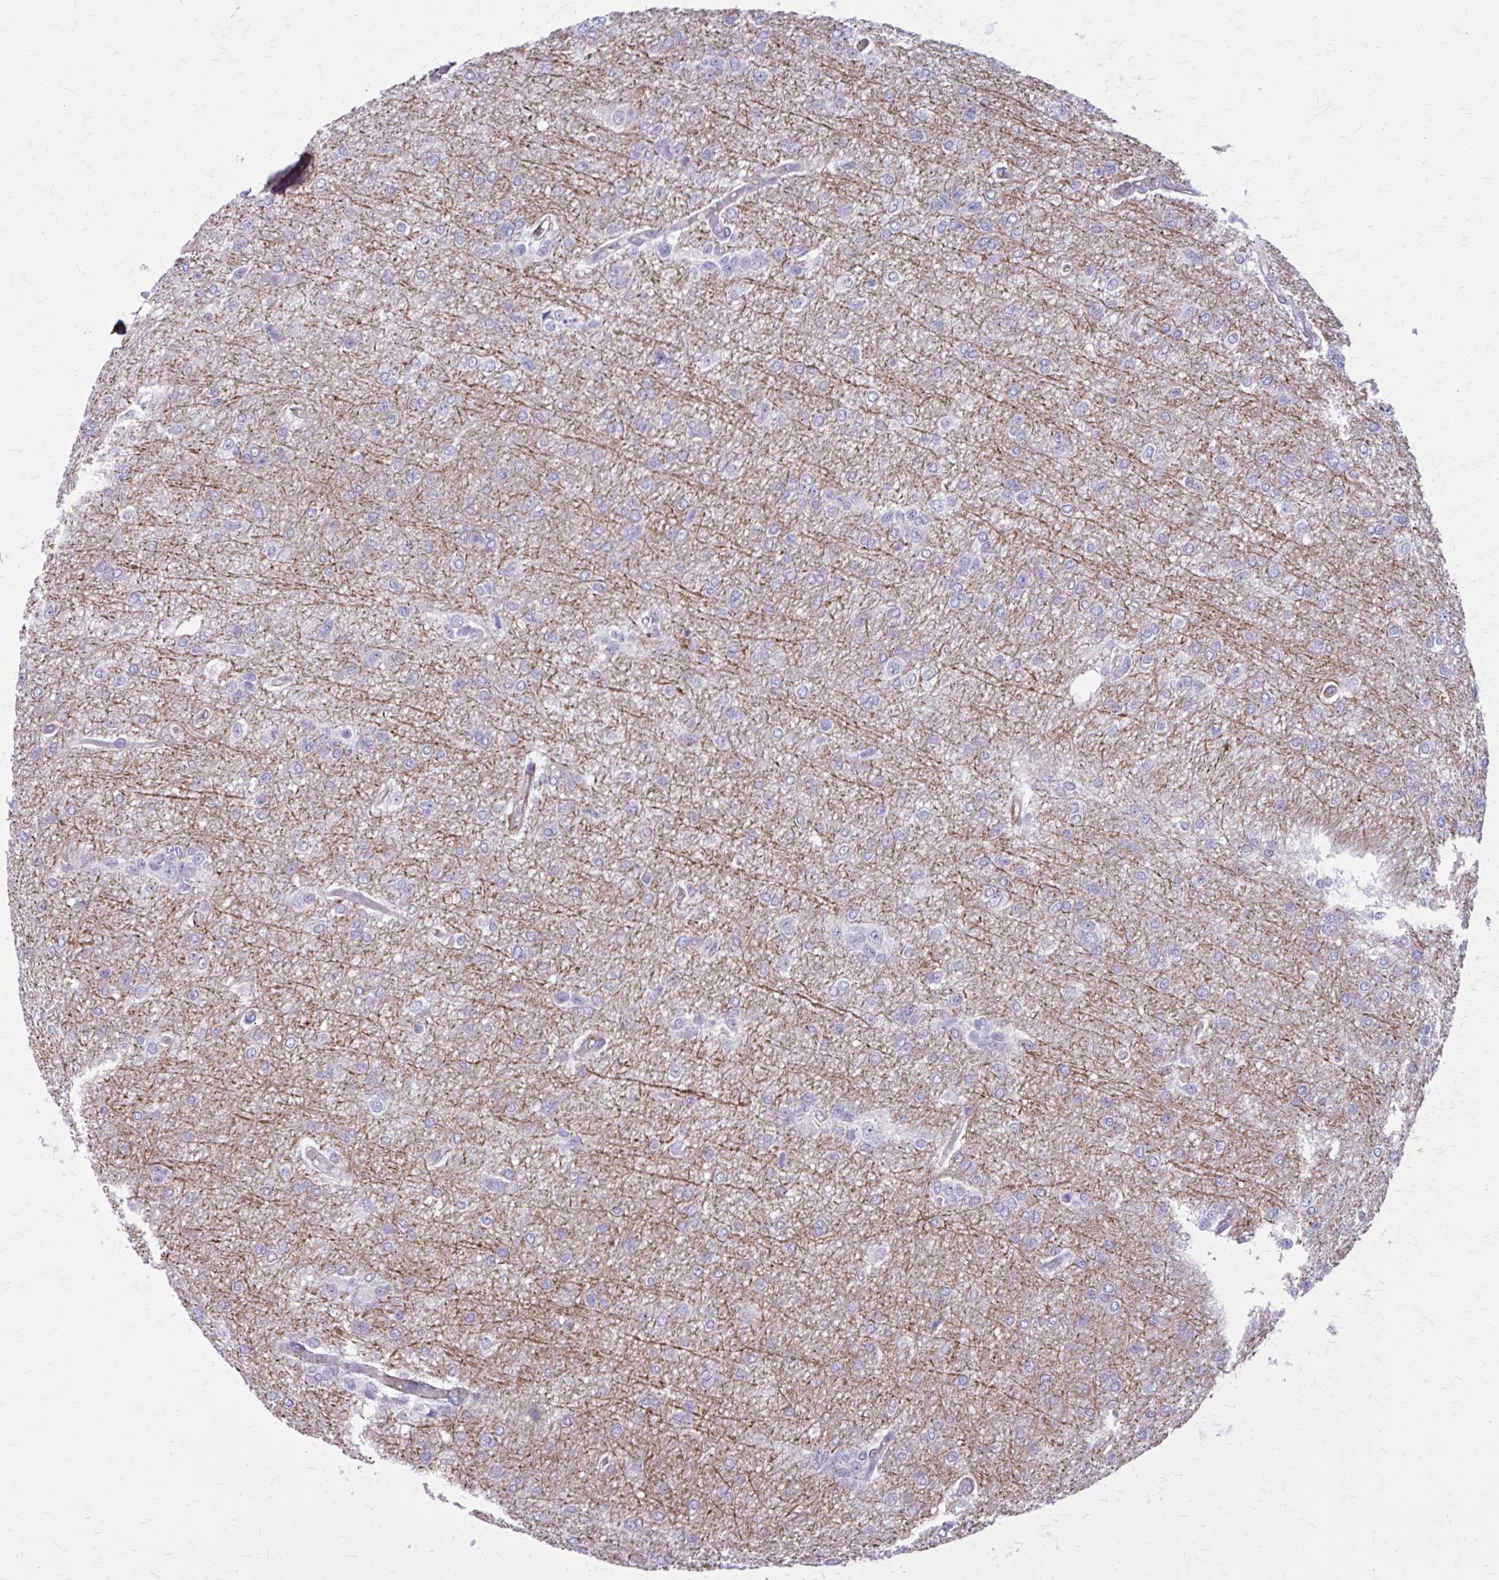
{"staining": {"intensity": "negative", "quantity": "none", "location": "none"}, "tissue": "glioma", "cell_type": "Tumor cells", "image_type": "cancer", "snomed": [{"axis": "morphology", "description": "Glioma, malignant, Low grade"}, {"axis": "topography", "description": "Brain"}], "caption": "High magnification brightfield microscopy of glioma stained with DAB (brown) and counterstained with hematoxylin (blue): tumor cells show no significant positivity.", "gene": "AKAP12", "patient": {"sex": "male", "age": 26}}